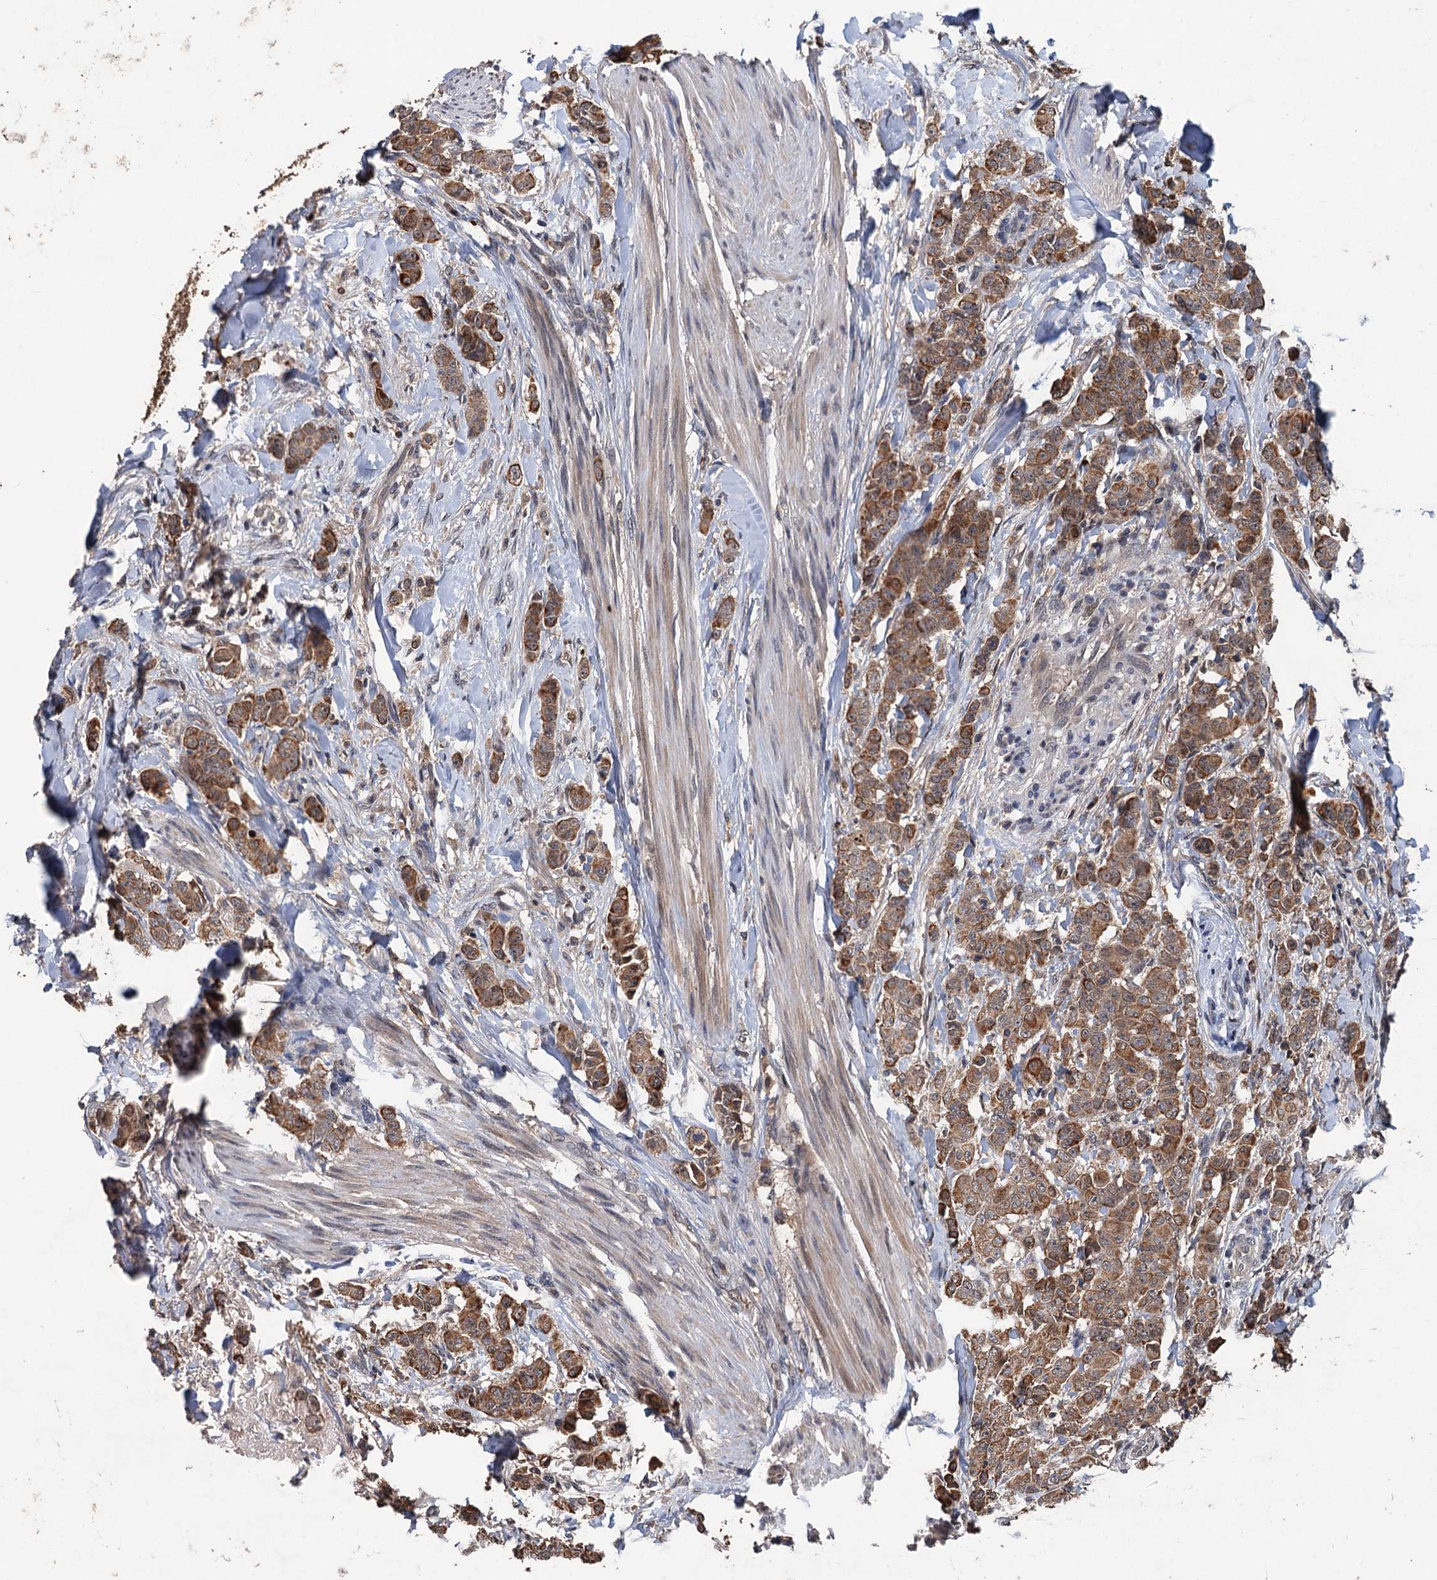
{"staining": {"intensity": "moderate", "quantity": ">75%", "location": "cytoplasmic/membranous"}, "tissue": "breast cancer", "cell_type": "Tumor cells", "image_type": "cancer", "snomed": [{"axis": "morphology", "description": "Duct carcinoma"}, {"axis": "topography", "description": "Breast"}], "caption": "Immunohistochemistry photomicrograph of infiltrating ductal carcinoma (breast) stained for a protein (brown), which exhibits medium levels of moderate cytoplasmic/membranous staining in about >75% of tumor cells.", "gene": "ZNF438", "patient": {"sex": "female", "age": 40}}